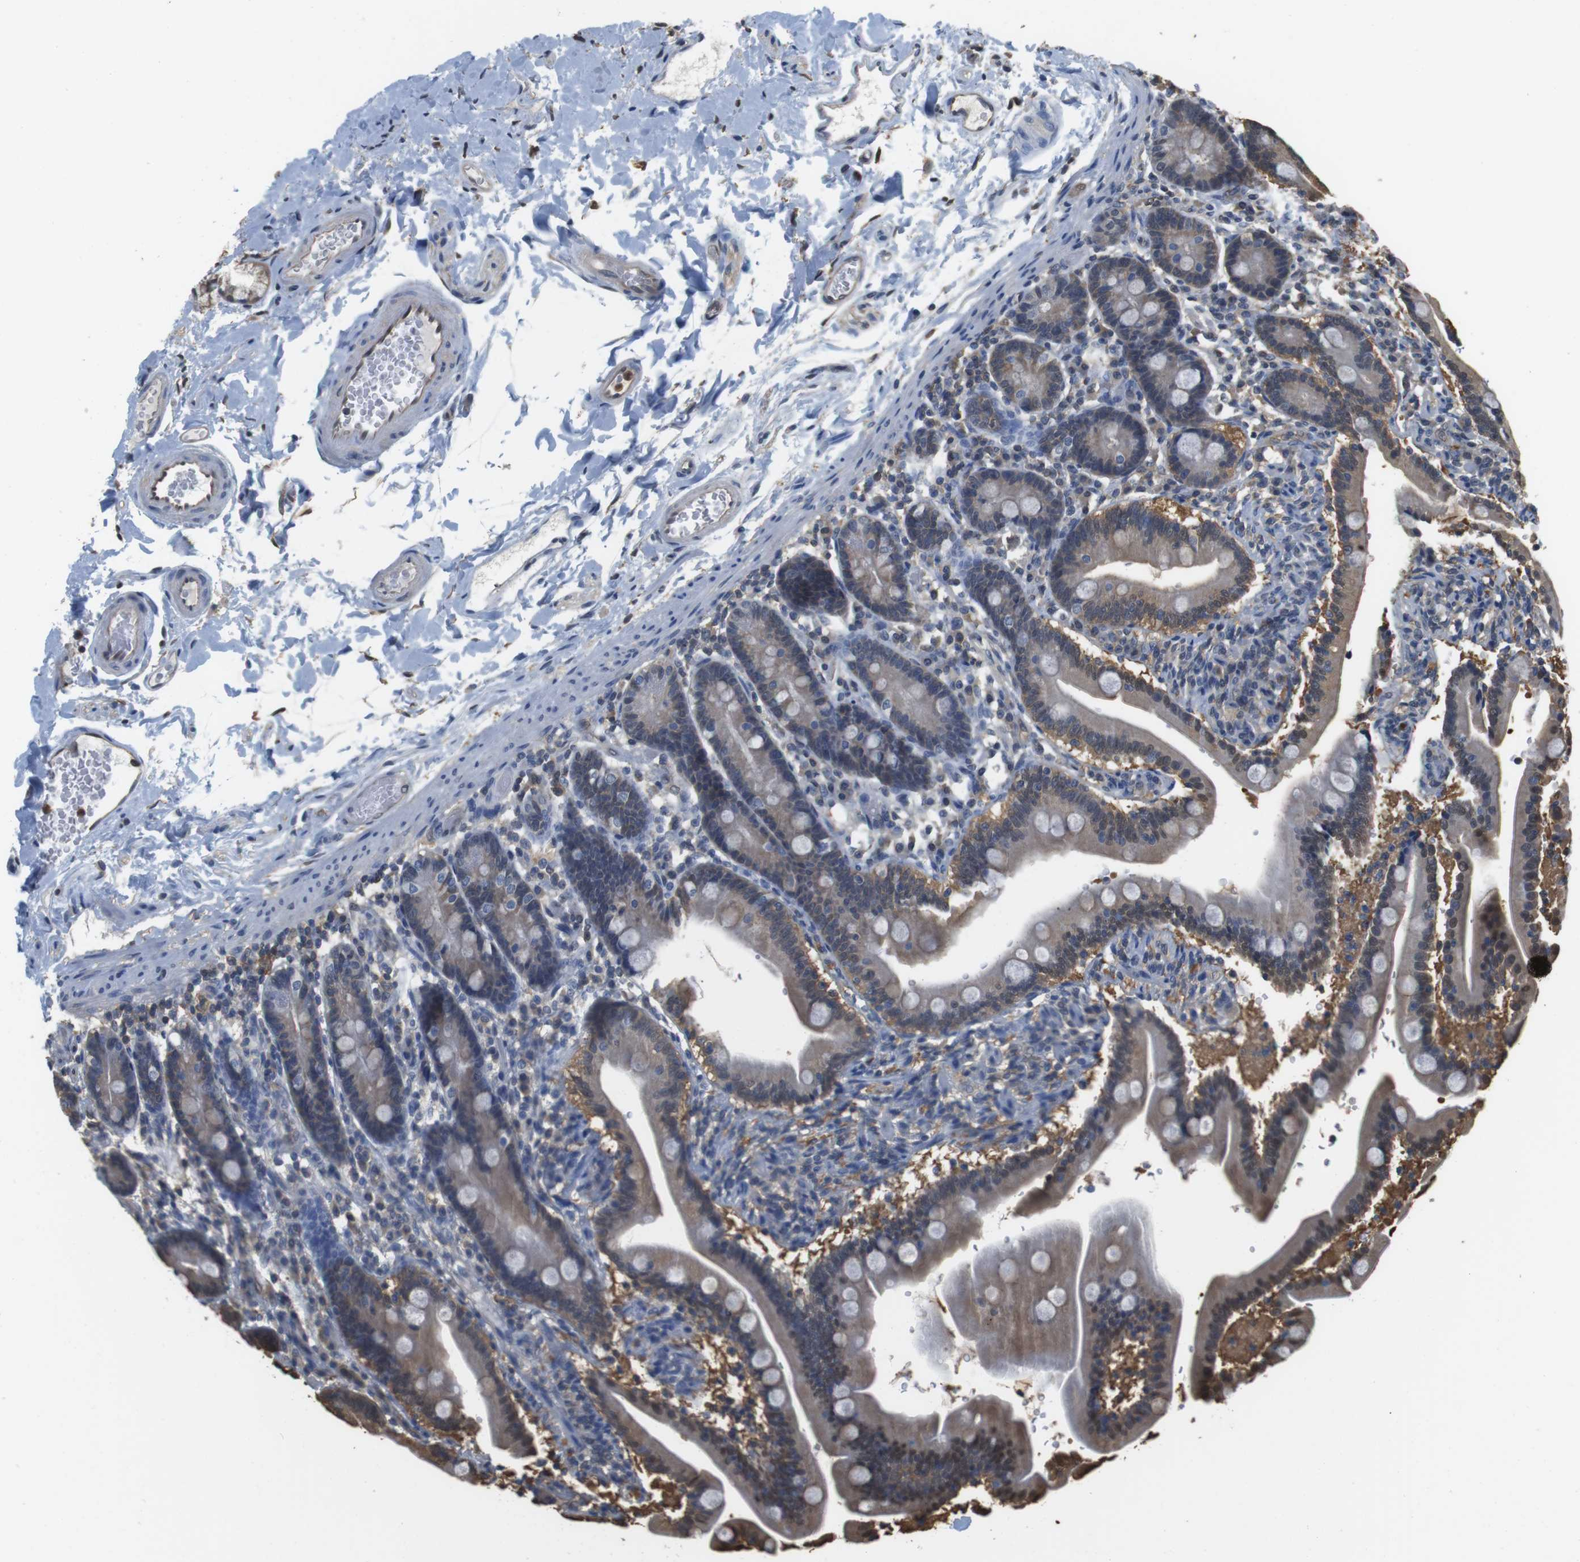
{"staining": {"intensity": "moderate", "quantity": ">75%", "location": "cytoplasmic/membranous,nuclear"}, "tissue": "duodenum", "cell_type": "Glandular cells", "image_type": "normal", "snomed": [{"axis": "morphology", "description": "Normal tissue, NOS"}, {"axis": "topography", "description": "Duodenum"}], "caption": "Immunohistochemical staining of benign duodenum demonstrates medium levels of moderate cytoplasmic/membranous,nuclear staining in approximately >75% of glandular cells.", "gene": "LDHA", "patient": {"sex": "male", "age": 54}}